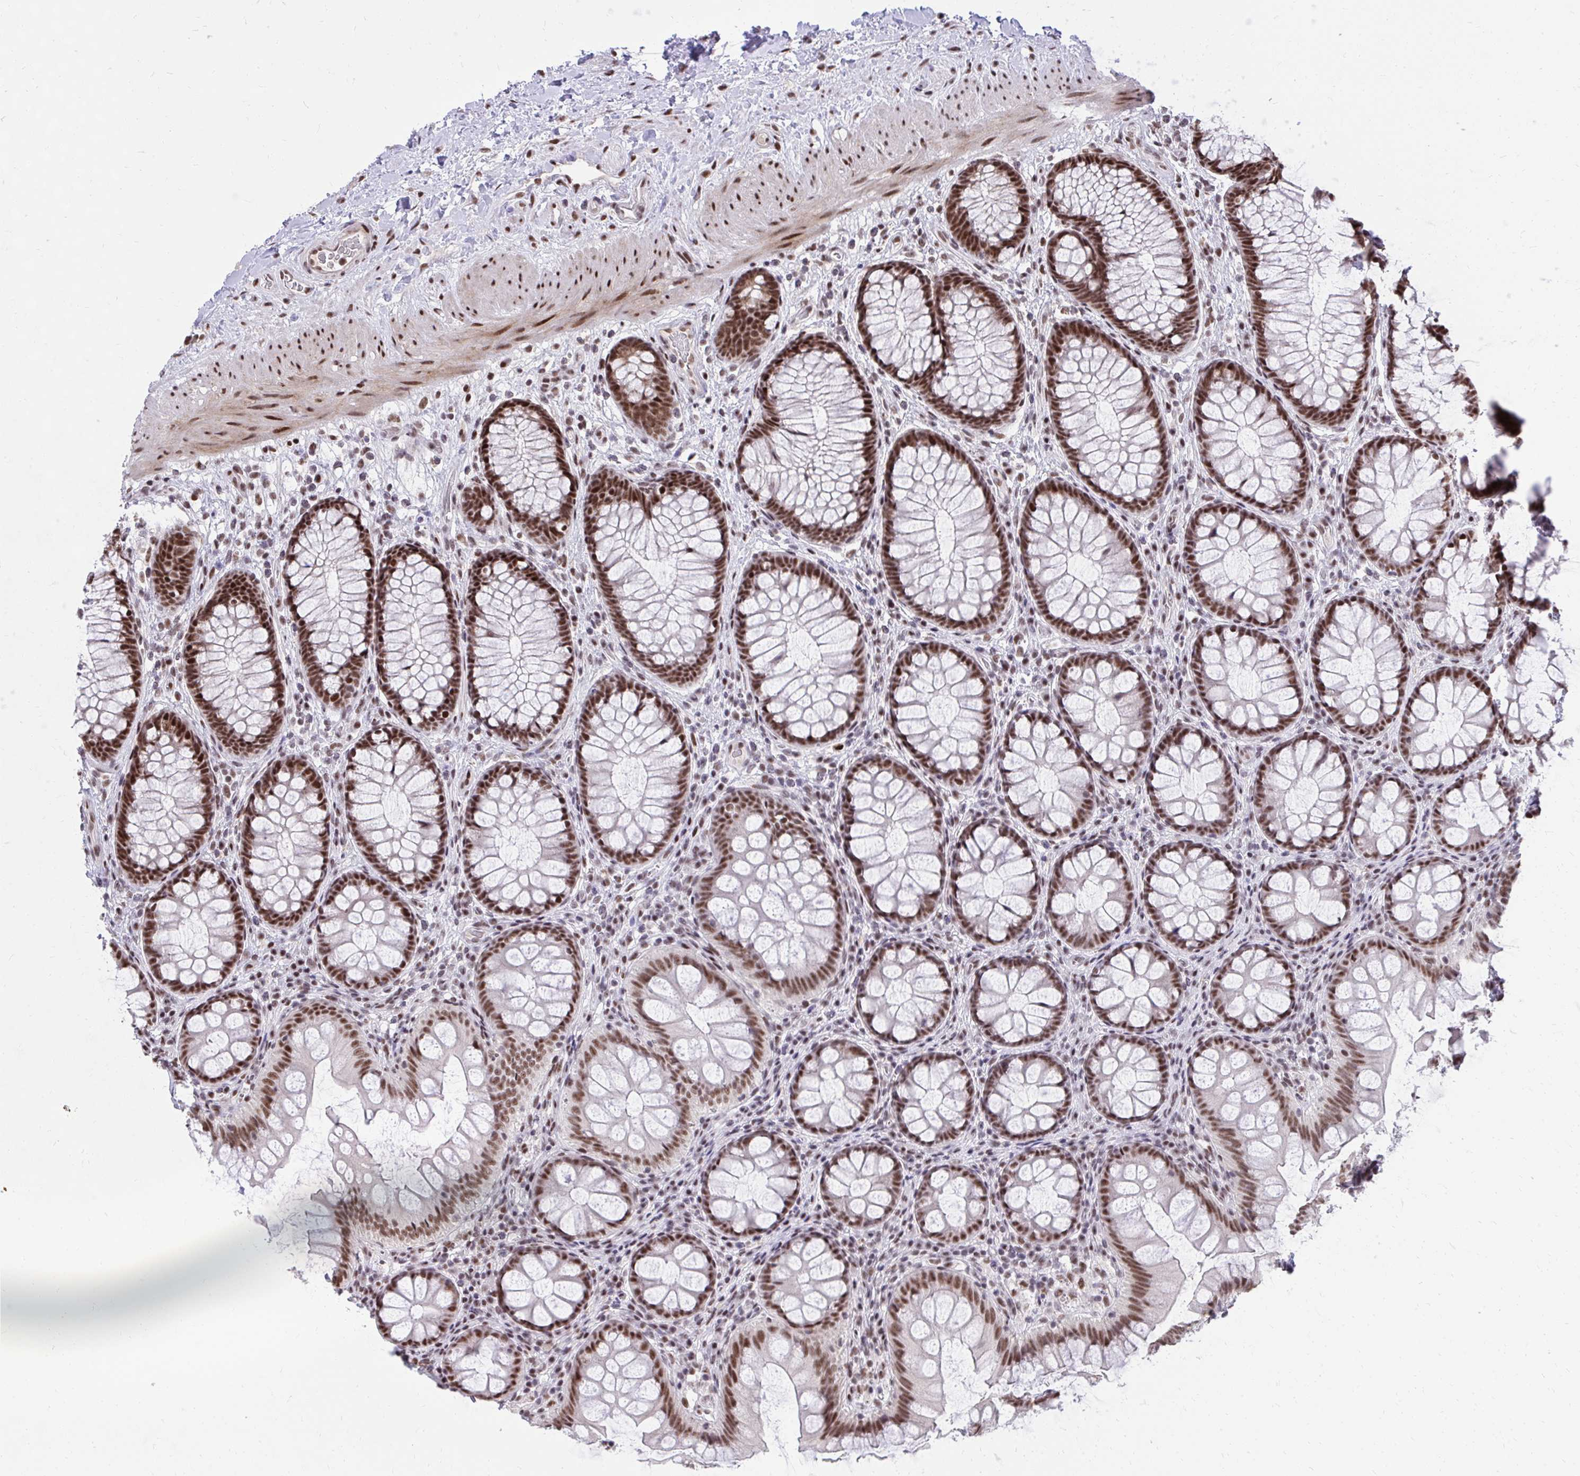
{"staining": {"intensity": "moderate", "quantity": "25%-75%", "location": "nuclear"}, "tissue": "colon", "cell_type": "Endothelial cells", "image_type": "normal", "snomed": [{"axis": "morphology", "description": "Normal tissue, NOS"}, {"axis": "morphology", "description": "Adenoma, NOS"}, {"axis": "topography", "description": "Soft tissue"}, {"axis": "topography", "description": "Colon"}], "caption": "About 25%-75% of endothelial cells in unremarkable colon demonstrate moderate nuclear protein staining as visualized by brown immunohistochemical staining.", "gene": "SYNE4", "patient": {"sex": "male", "age": 47}}